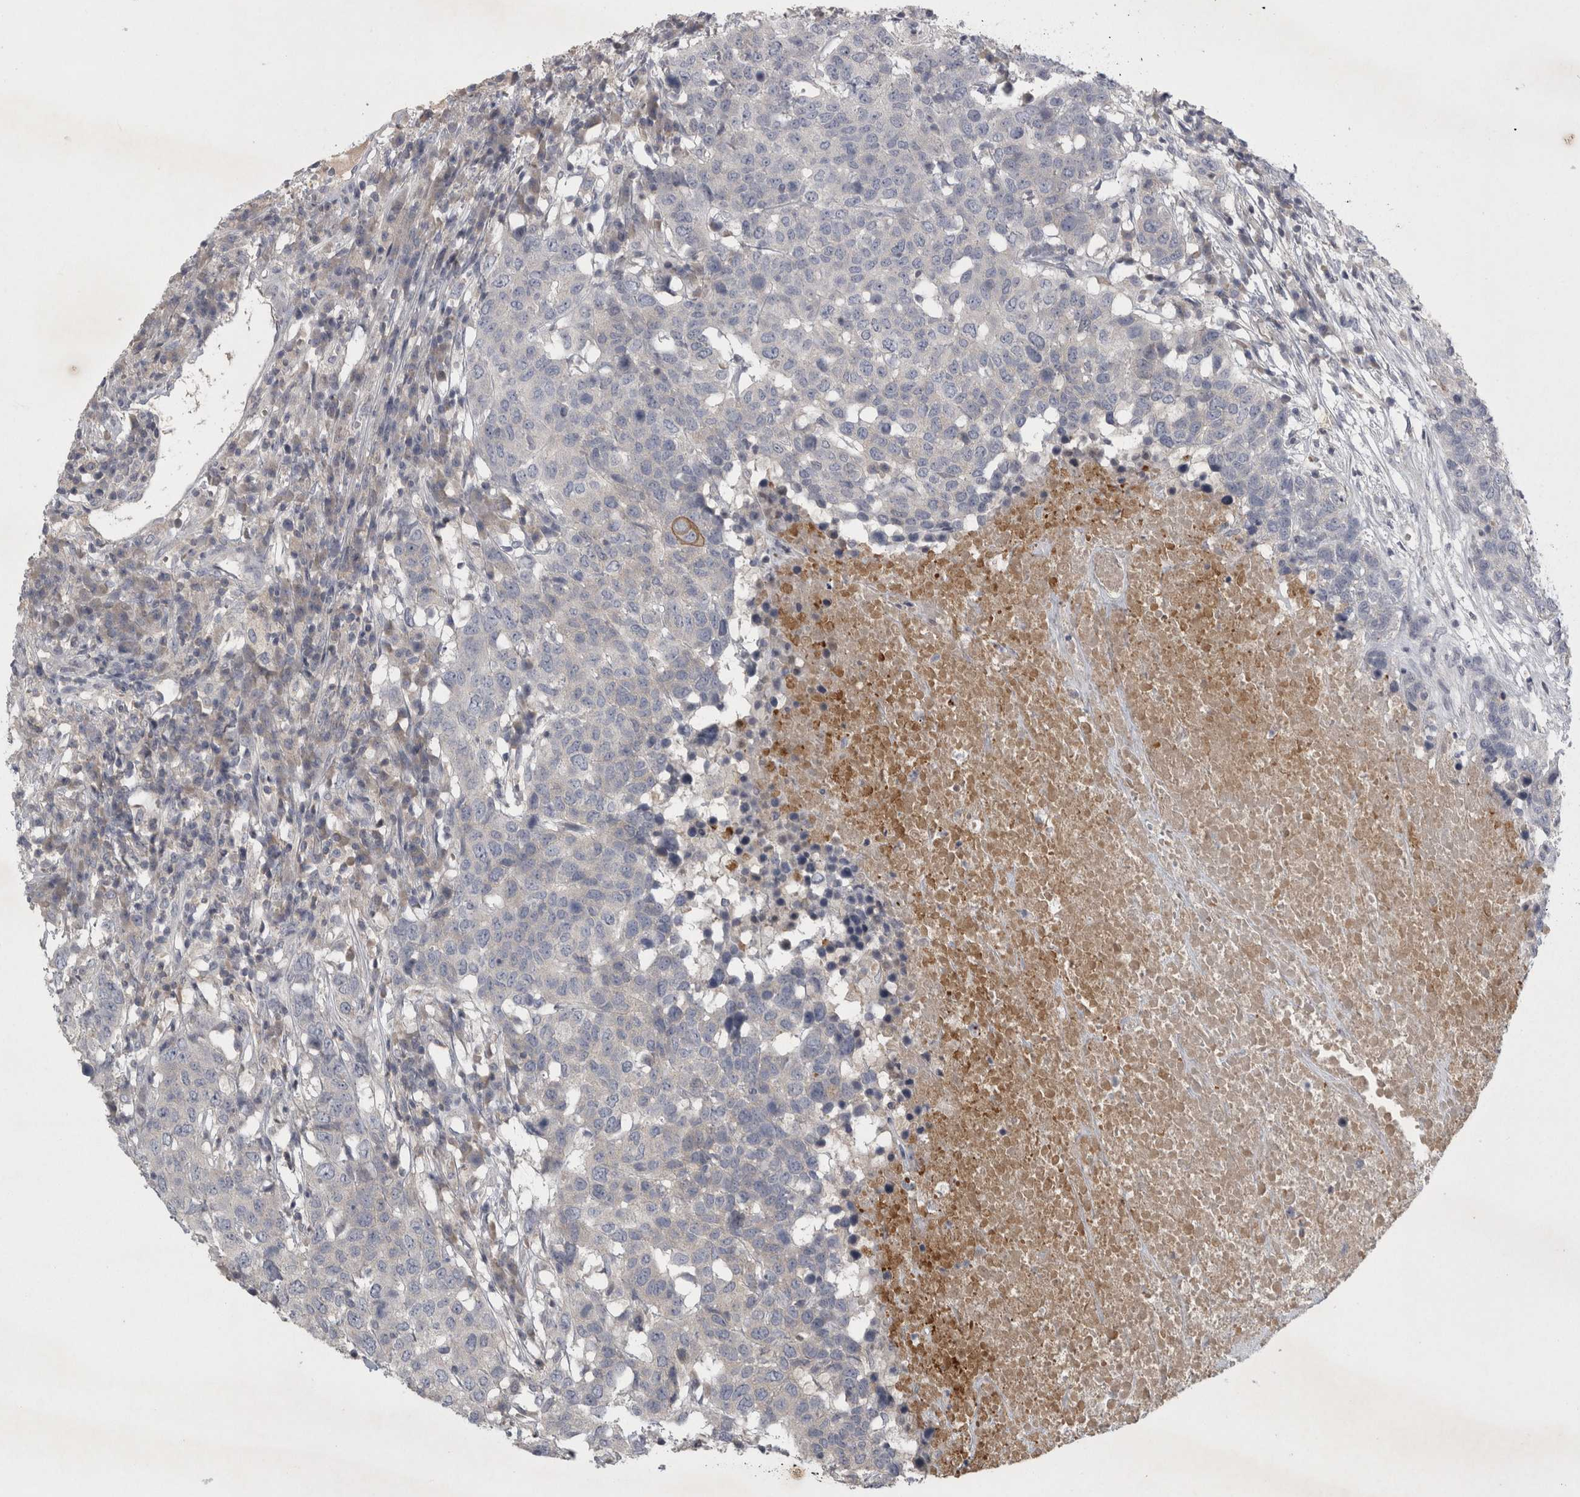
{"staining": {"intensity": "negative", "quantity": "none", "location": "none"}, "tissue": "head and neck cancer", "cell_type": "Tumor cells", "image_type": "cancer", "snomed": [{"axis": "morphology", "description": "Squamous cell carcinoma, NOS"}, {"axis": "topography", "description": "Head-Neck"}], "caption": "Tumor cells are negative for protein expression in human head and neck cancer (squamous cell carcinoma). (IHC, brightfield microscopy, high magnification).", "gene": "ENPP7", "patient": {"sex": "male", "age": 66}}